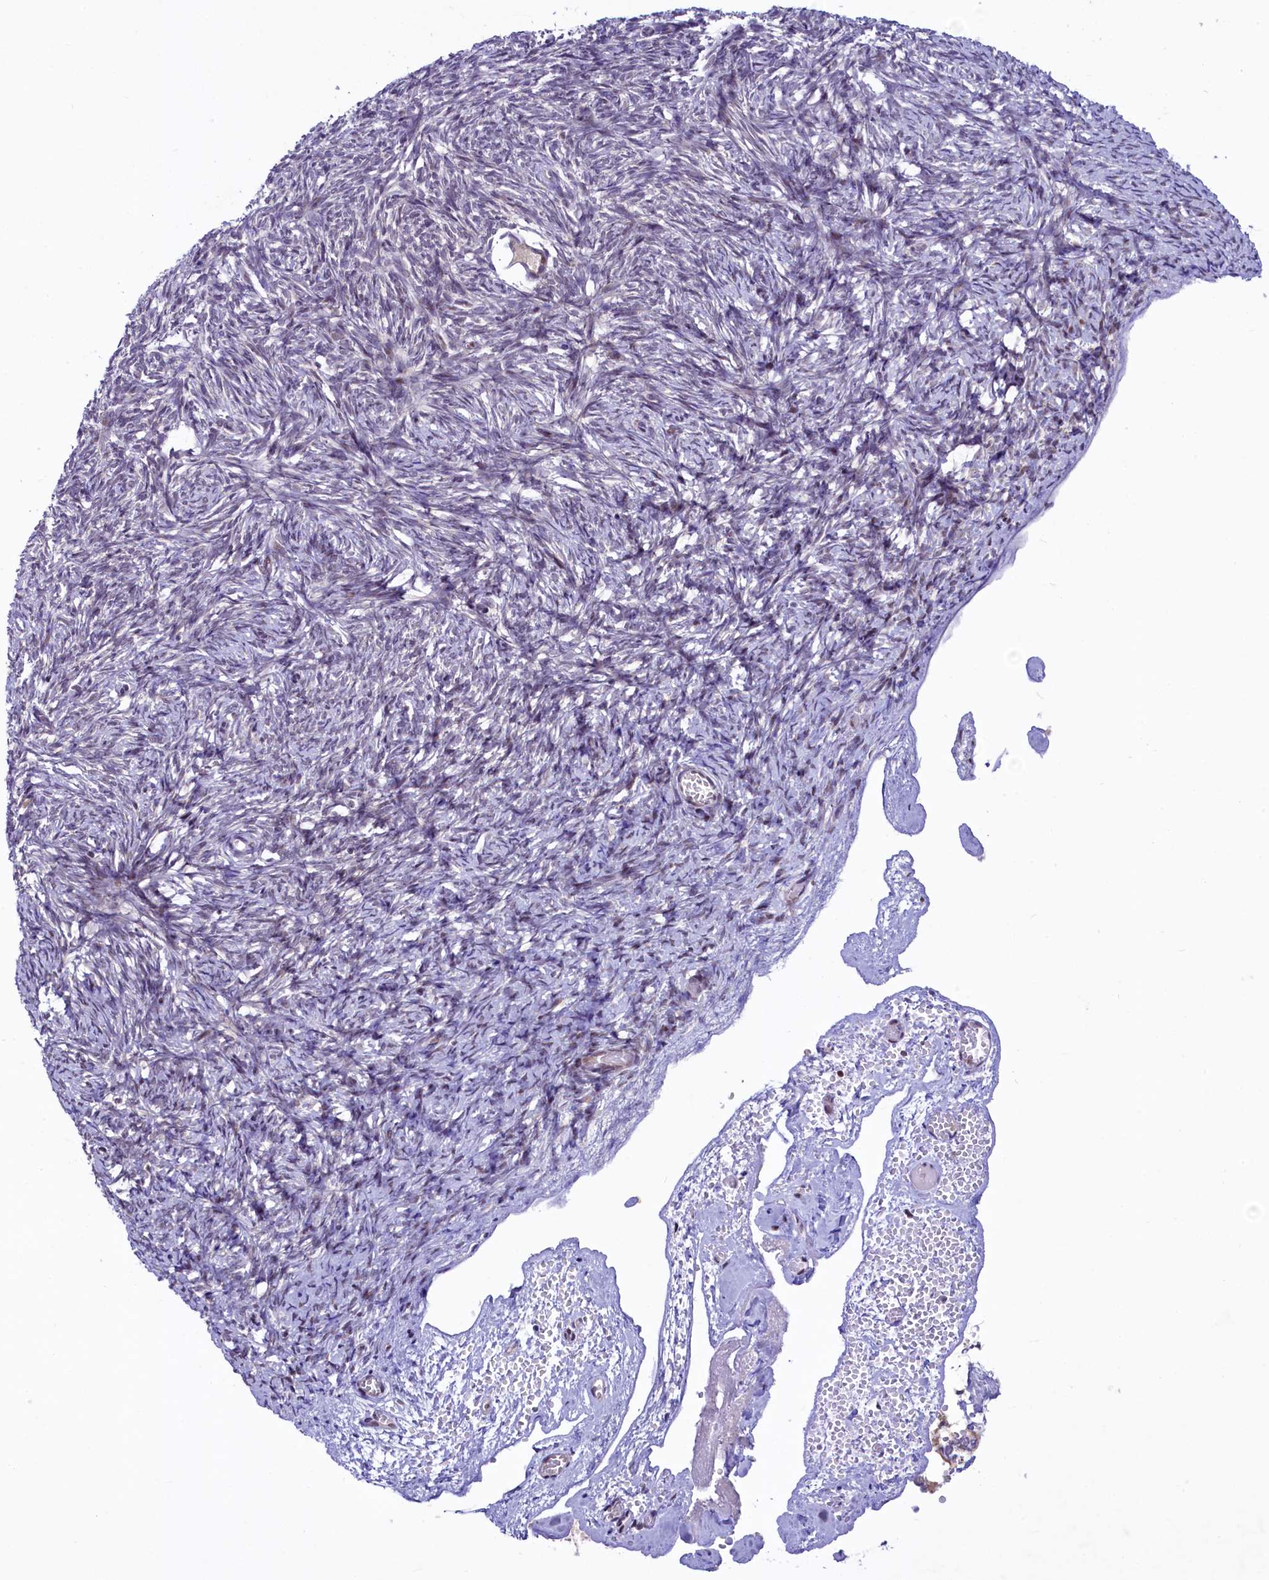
{"staining": {"intensity": "negative", "quantity": "none", "location": "none"}, "tissue": "ovary", "cell_type": "Follicle cells", "image_type": "normal", "snomed": [{"axis": "morphology", "description": "Normal tissue, NOS"}, {"axis": "topography", "description": "Ovary"}], "caption": "IHC micrograph of normal ovary stained for a protein (brown), which reveals no positivity in follicle cells.", "gene": "ANKS3", "patient": {"sex": "female", "age": 34}}